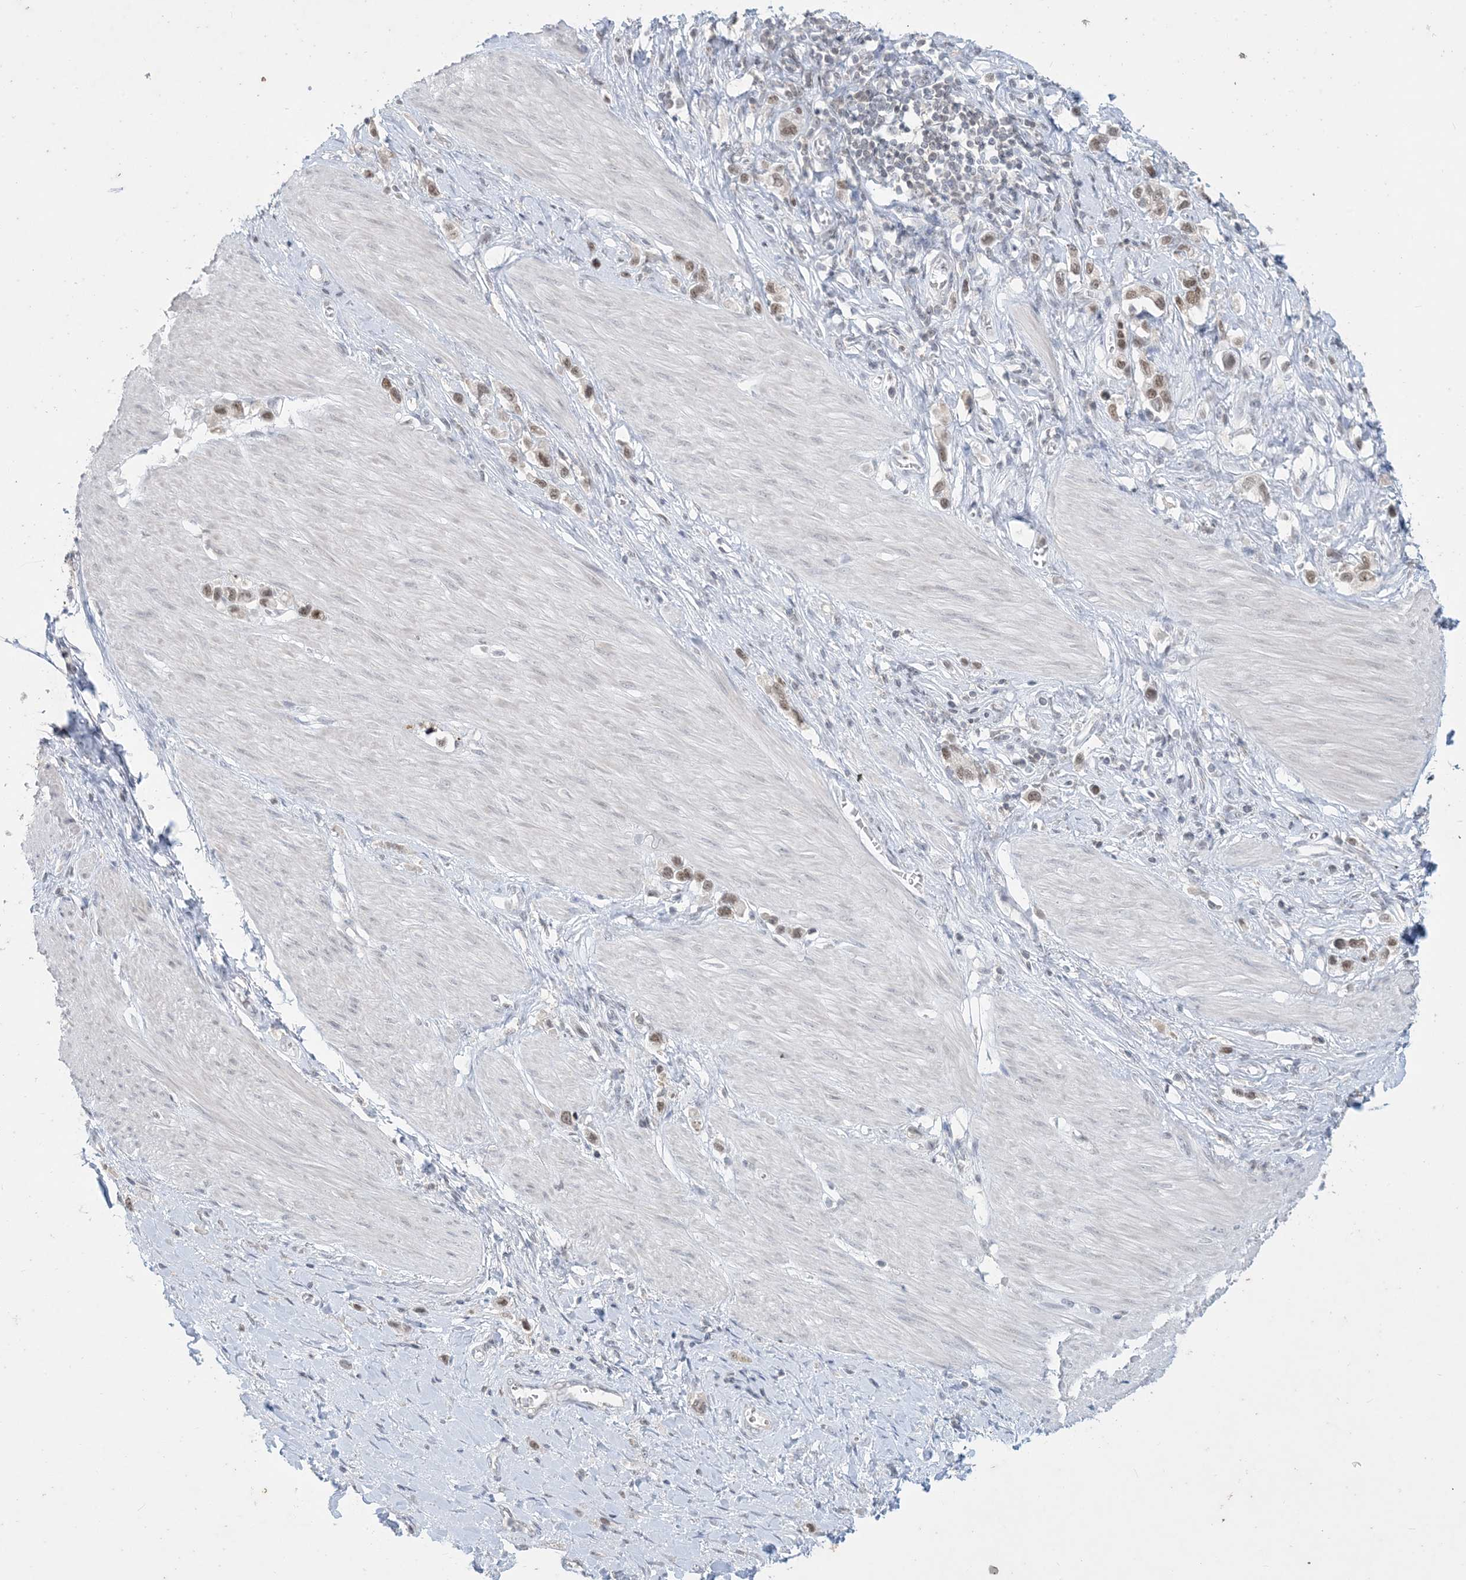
{"staining": {"intensity": "weak", "quantity": ">75%", "location": "nuclear"}, "tissue": "stomach cancer", "cell_type": "Tumor cells", "image_type": "cancer", "snomed": [{"axis": "morphology", "description": "Adenocarcinoma, NOS"}, {"axis": "topography", "description": "Stomach"}], "caption": "Immunohistochemical staining of human stomach cancer reveals low levels of weak nuclear protein expression in about >75% of tumor cells.", "gene": "ZNF674", "patient": {"sex": "female", "age": 65}}